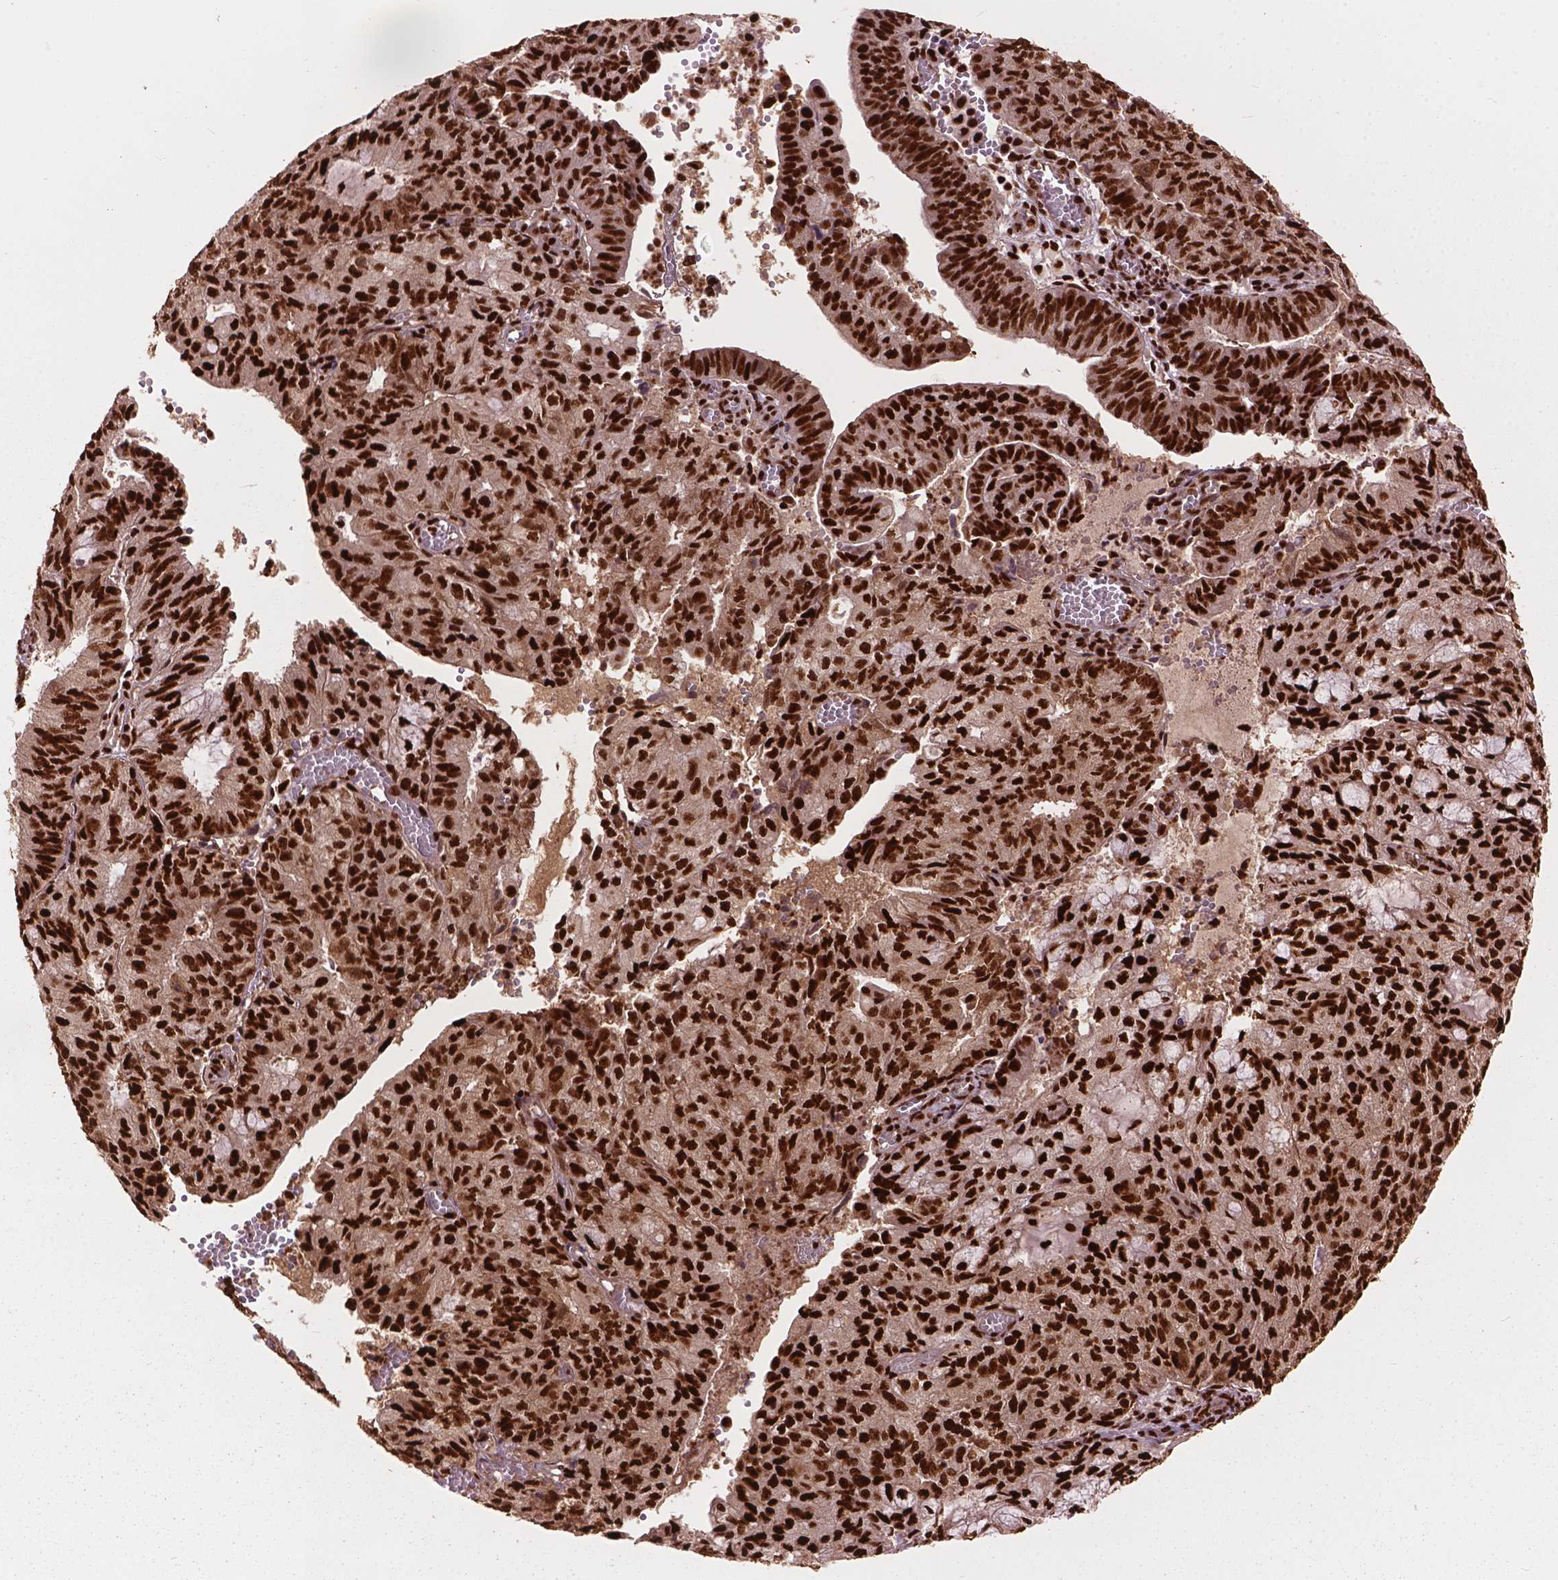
{"staining": {"intensity": "strong", "quantity": ">75%", "location": "nuclear"}, "tissue": "endometrial cancer", "cell_type": "Tumor cells", "image_type": "cancer", "snomed": [{"axis": "morphology", "description": "Adenocarcinoma, NOS"}, {"axis": "topography", "description": "Endometrium"}], "caption": "The photomicrograph shows staining of adenocarcinoma (endometrial), revealing strong nuclear protein expression (brown color) within tumor cells.", "gene": "ANP32B", "patient": {"sex": "female", "age": 82}}